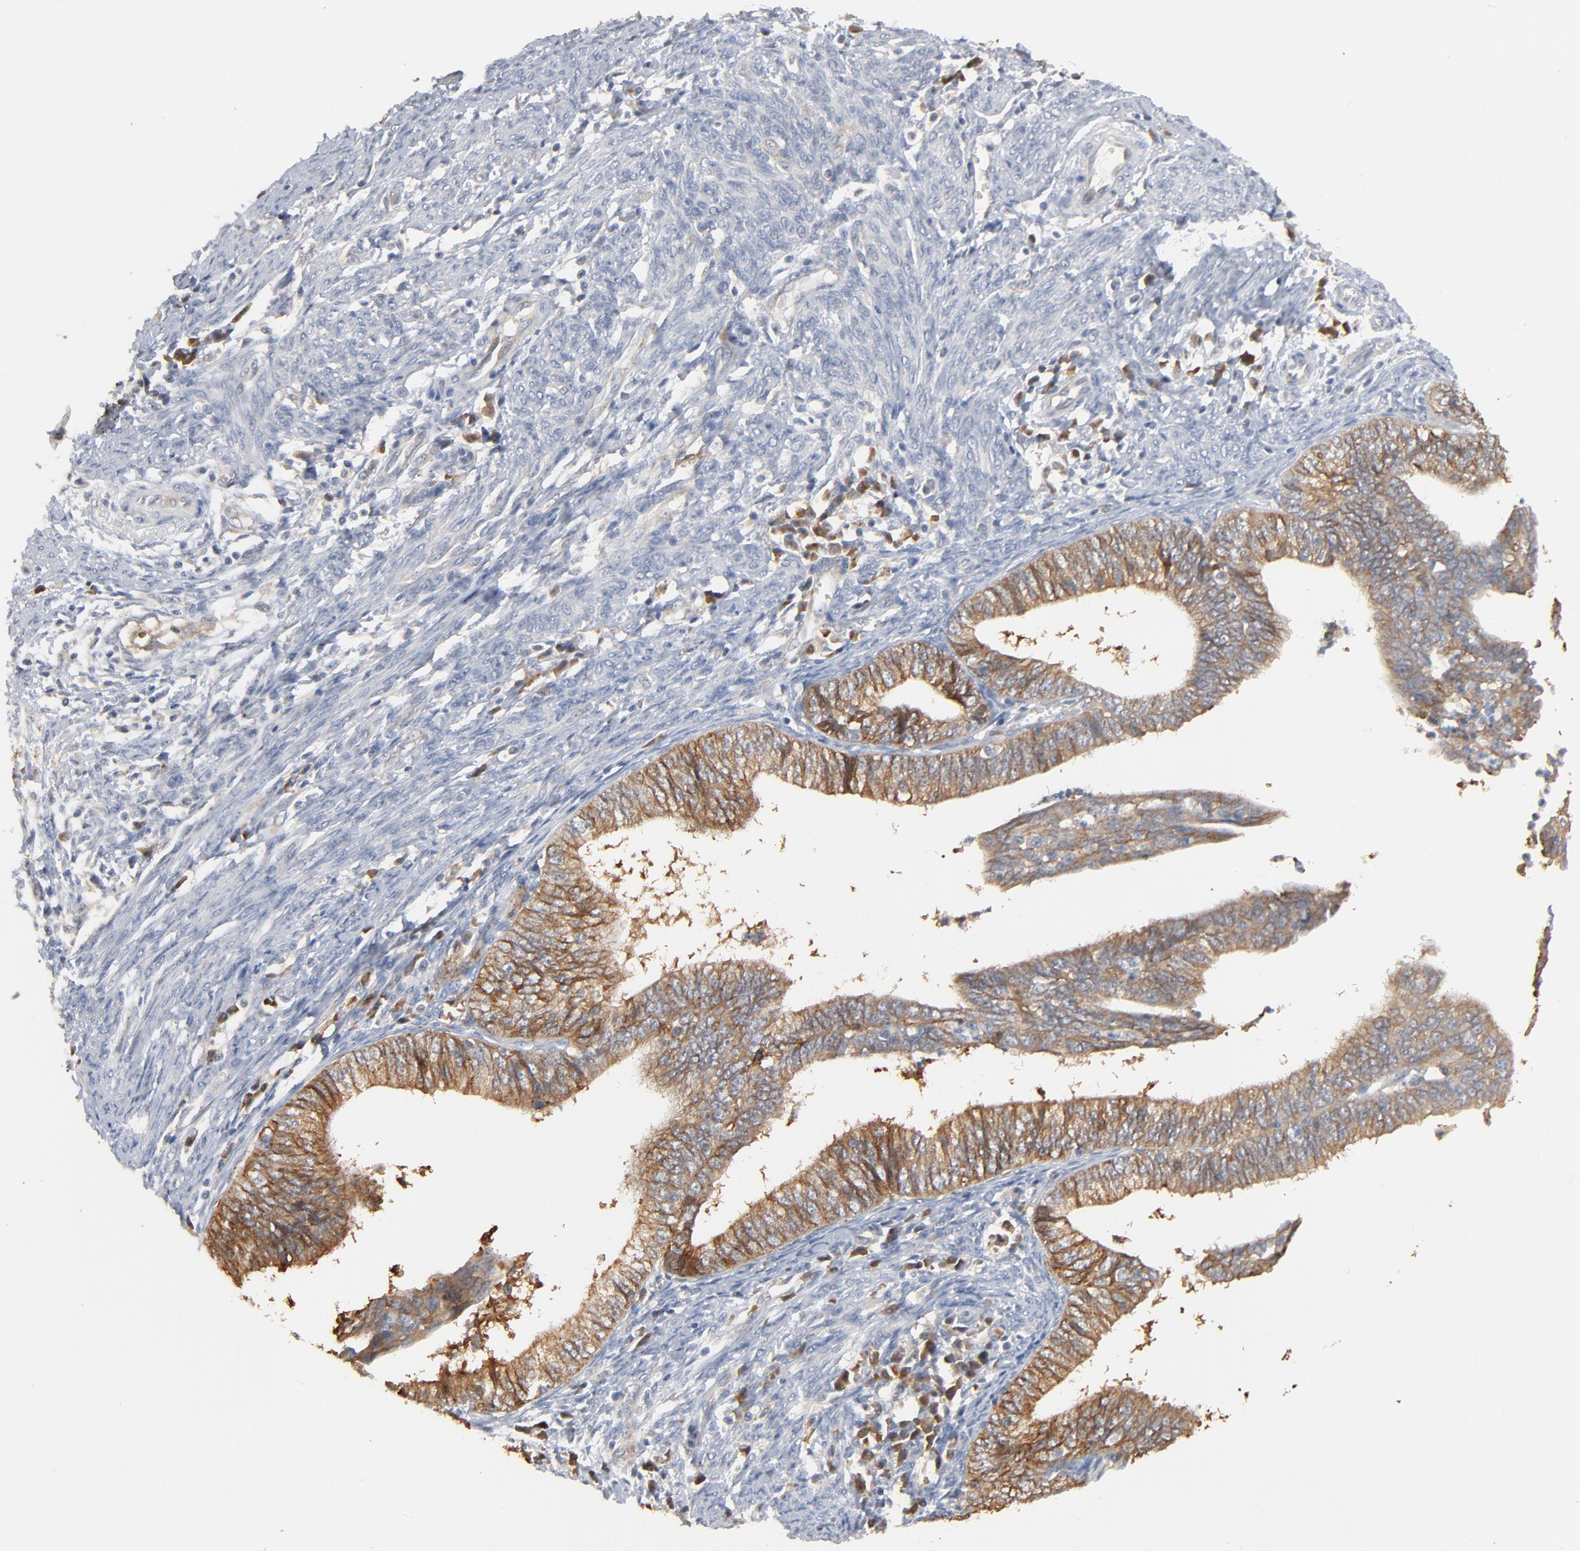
{"staining": {"intensity": "moderate", "quantity": "25%-75%", "location": "cytoplasmic/membranous"}, "tissue": "endometrial cancer", "cell_type": "Tumor cells", "image_type": "cancer", "snomed": [{"axis": "morphology", "description": "Adenocarcinoma, NOS"}, {"axis": "topography", "description": "Endometrium"}], "caption": "Endometrial adenocarcinoma tissue reveals moderate cytoplasmic/membranous positivity in approximately 25%-75% of tumor cells, visualized by immunohistochemistry.", "gene": "EPCAM", "patient": {"sex": "female", "age": 66}}